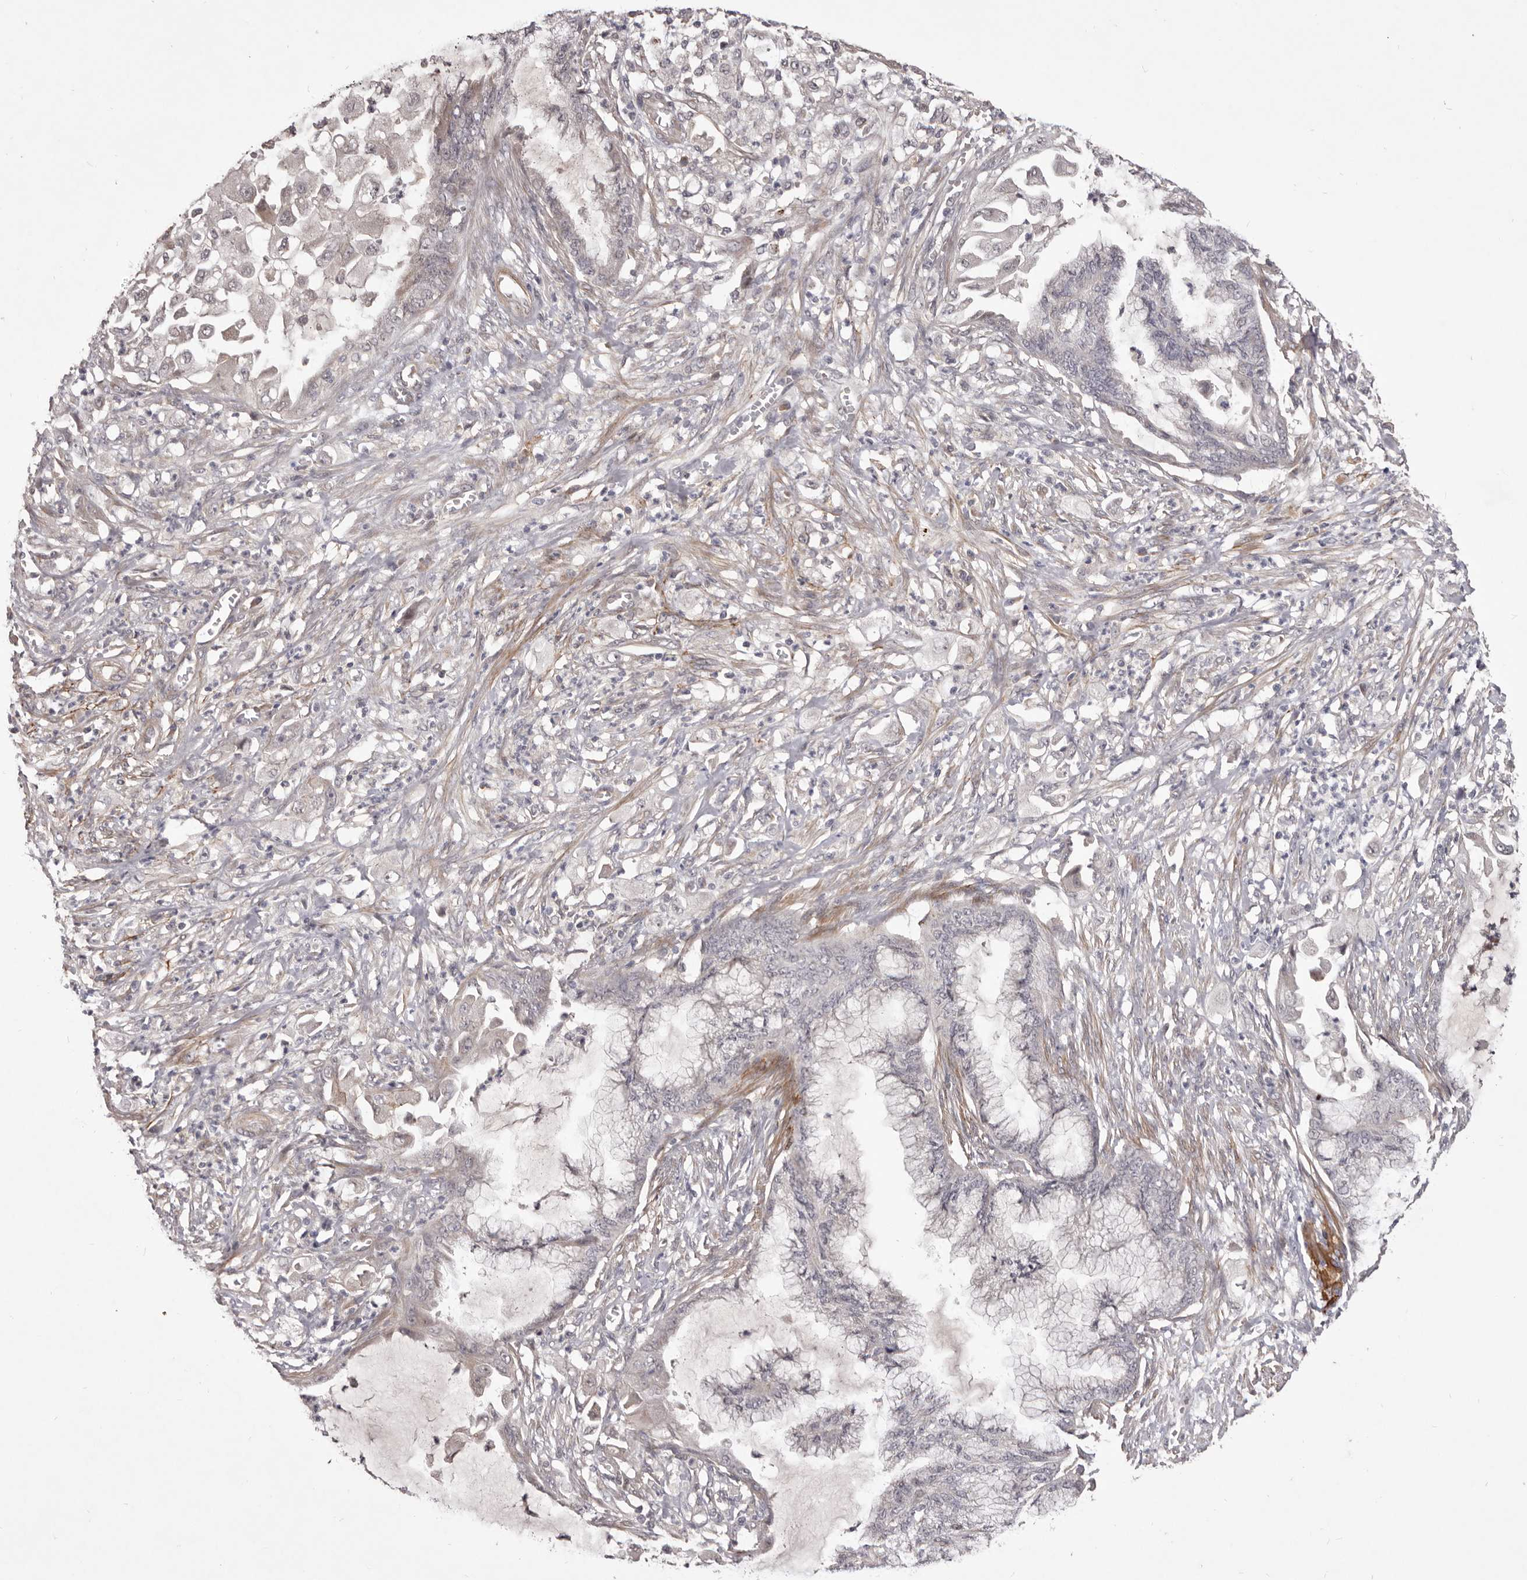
{"staining": {"intensity": "negative", "quantity": "none", "location": "none"}, "tissue": "endometrial cancer", "cell_type": "Tumor cells", "image_type": "cancer", "snomed": [{"axis": "morphology", "description": "Adenocarcinoma, NOS"}, {"axis": "topography", "description": "Endometrium"}], "caption": "IHC micrograph of neoplastic tissue: adenocarcinoma (endometrial) stained with DAB (3,3'-diaminobenzidine) exhibits no significant protein positivity in tumor cells. (Brightfield microscopy of DAB immunohistochemistry (IHC) at high magnification).", "gene": "HBS1L", "patient": {"sex": "female", "age": 86}}